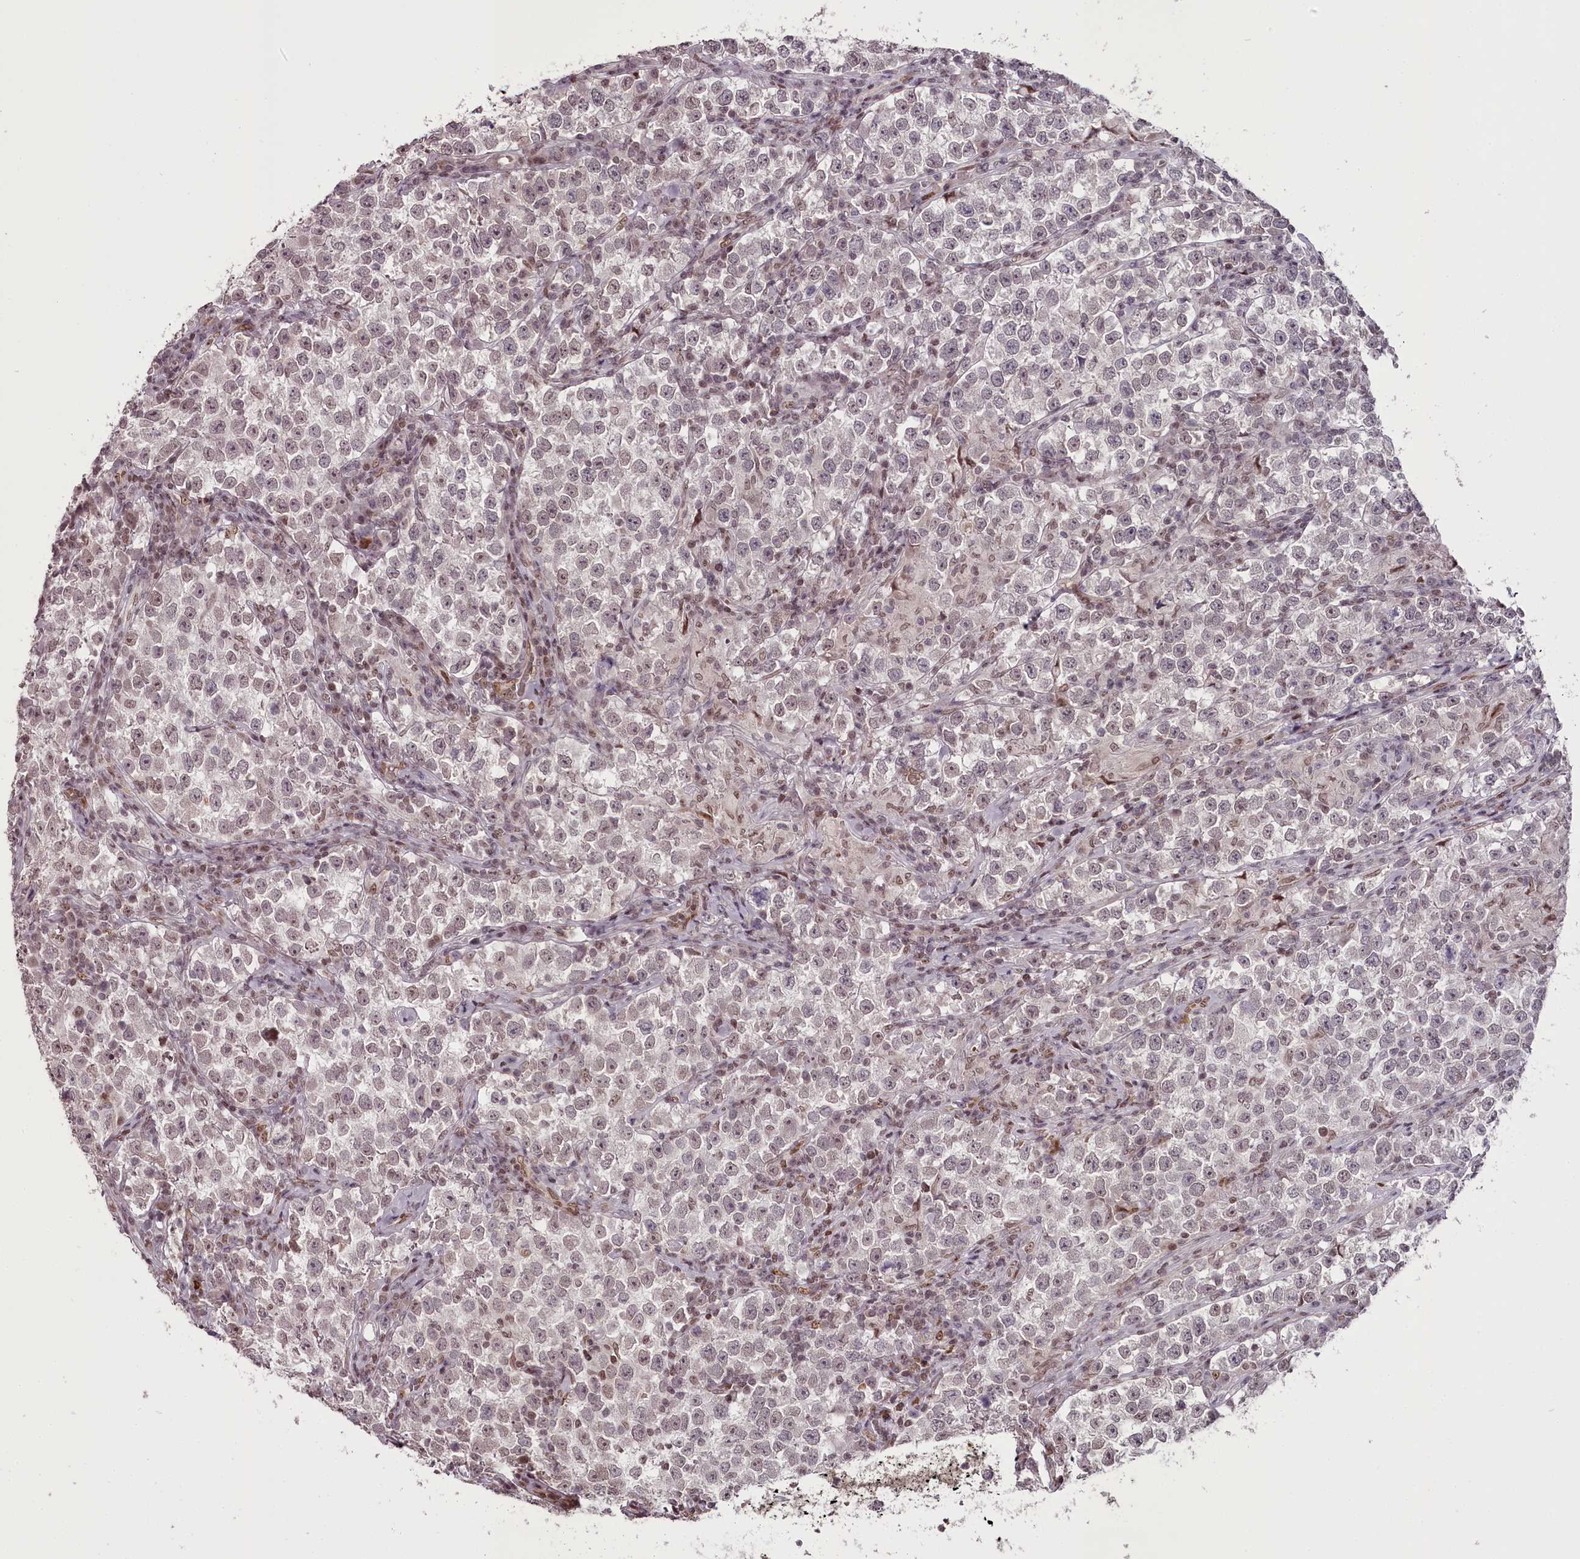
{"staining": {"intensity": "negative", "quantity": "none", "location": "none"}, "tissue": "testis cancer", "cell_type": "Tumor cells", "image_type": "cancer", "snomed": [{"axis": "morphology", "description": "Normal tissue, NOS"}, {"axis": "morphology", "description": "Seminoma, NOS"}, {"axis": "topography", "description": "Testis"}], "caption": "Testis cancer (seminoma) was stained to show a protein in brown. There is no significant staining in tumor cells.", "gene": "THYN1", "patient": {"sex": "male", "age": 43}}